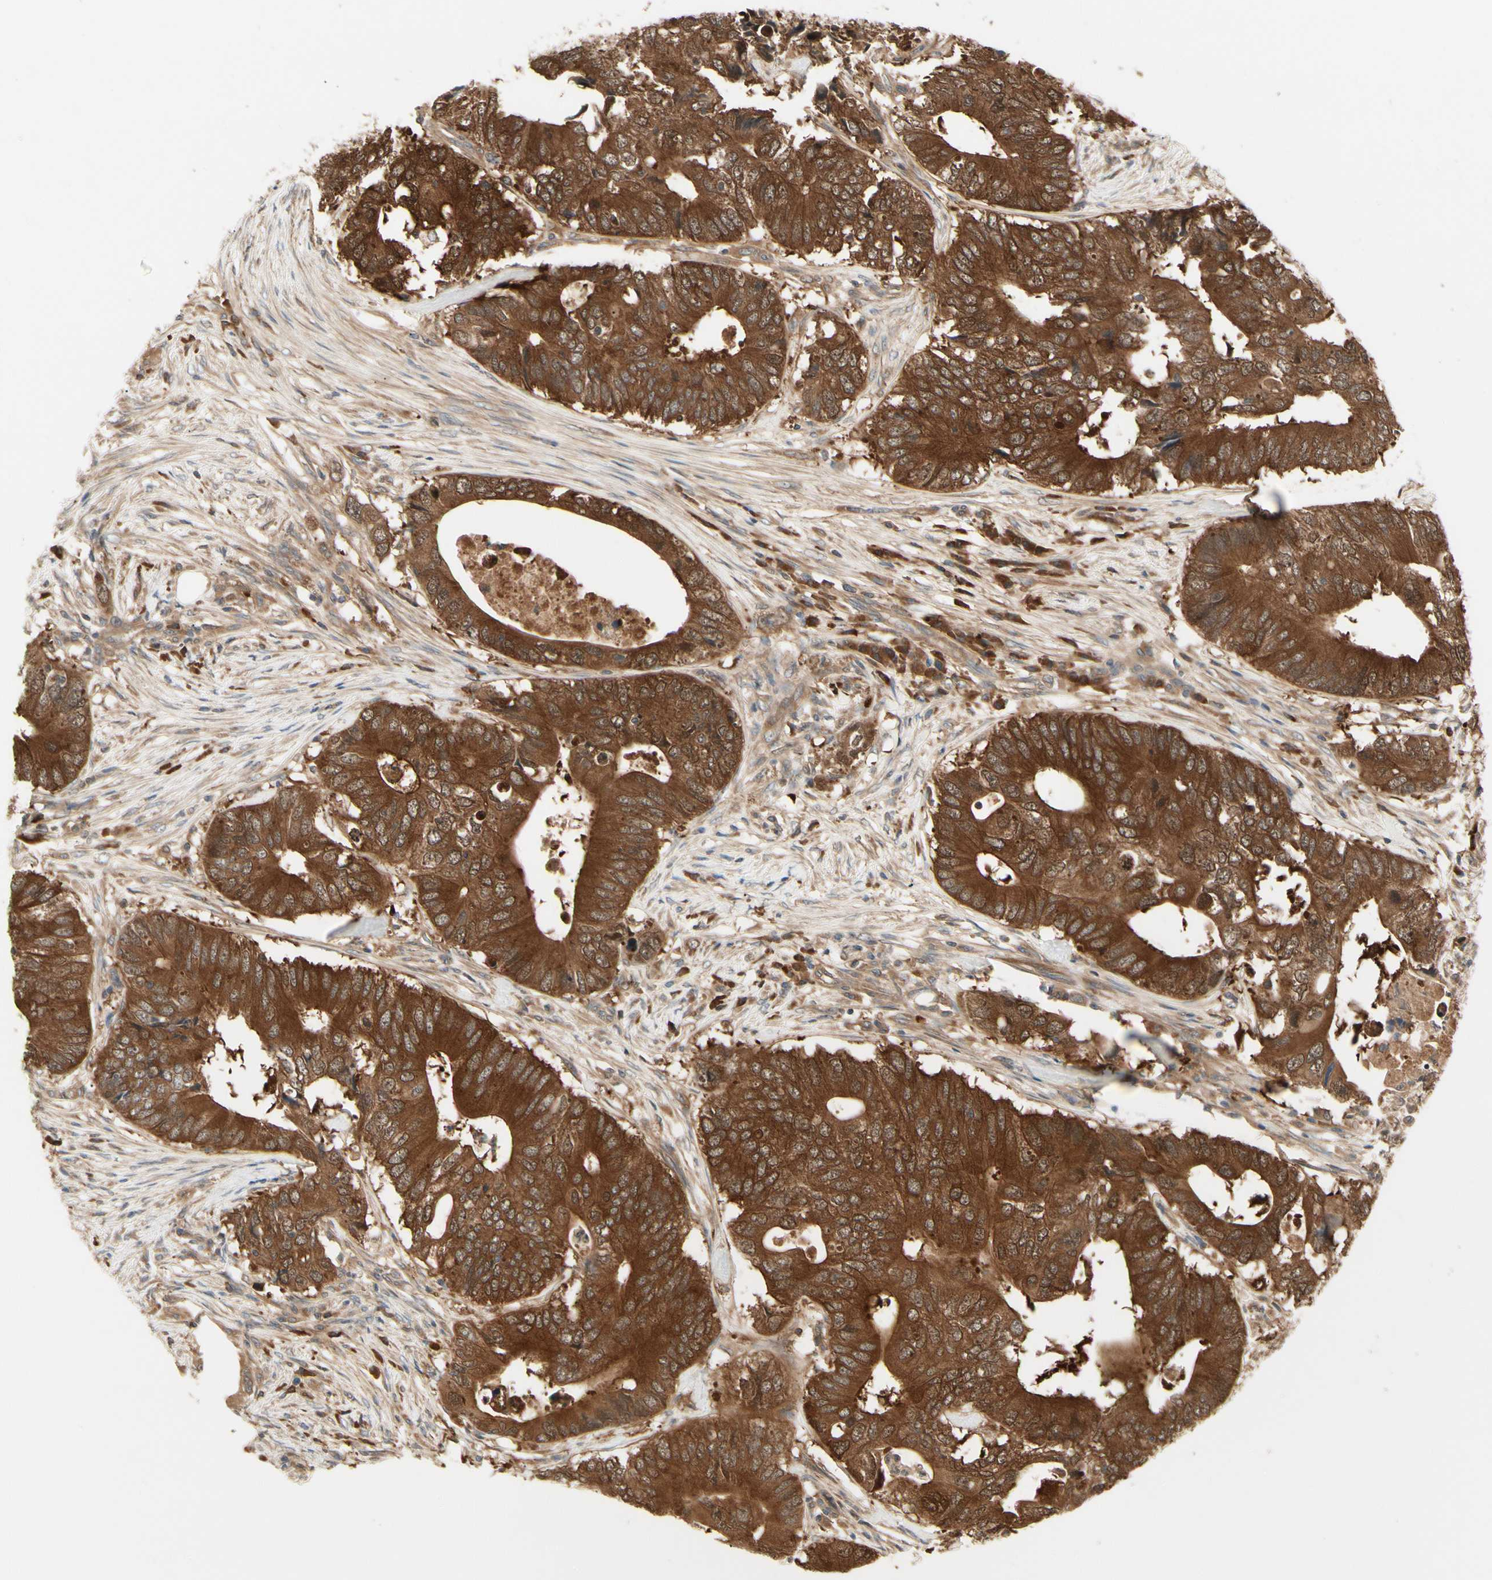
{"staining": {"intensity": "strong", "quantity": ">75%", "location": "cytoplasmic/membranous"}, "tissue": "colorectal cancer", "cell_type": "Tumor cells", "image_type": "cancer", "snomed": [{"axis": "morphology", "description": "Adenocarcinoma, NOS"}, {"axis": "topography", "description": "Colon"}], "caption": "The photomicrograph reveals a brown stain indicating the presence of a protein in the cytoplasmic/membranous of tumor cells in adenocarcinoma (colorectal). (DAB = brown stain, brightfield microscopy at high magnification).", "gene": "NME1-NME2", "patient": {"sex": "male", "age": 71}}